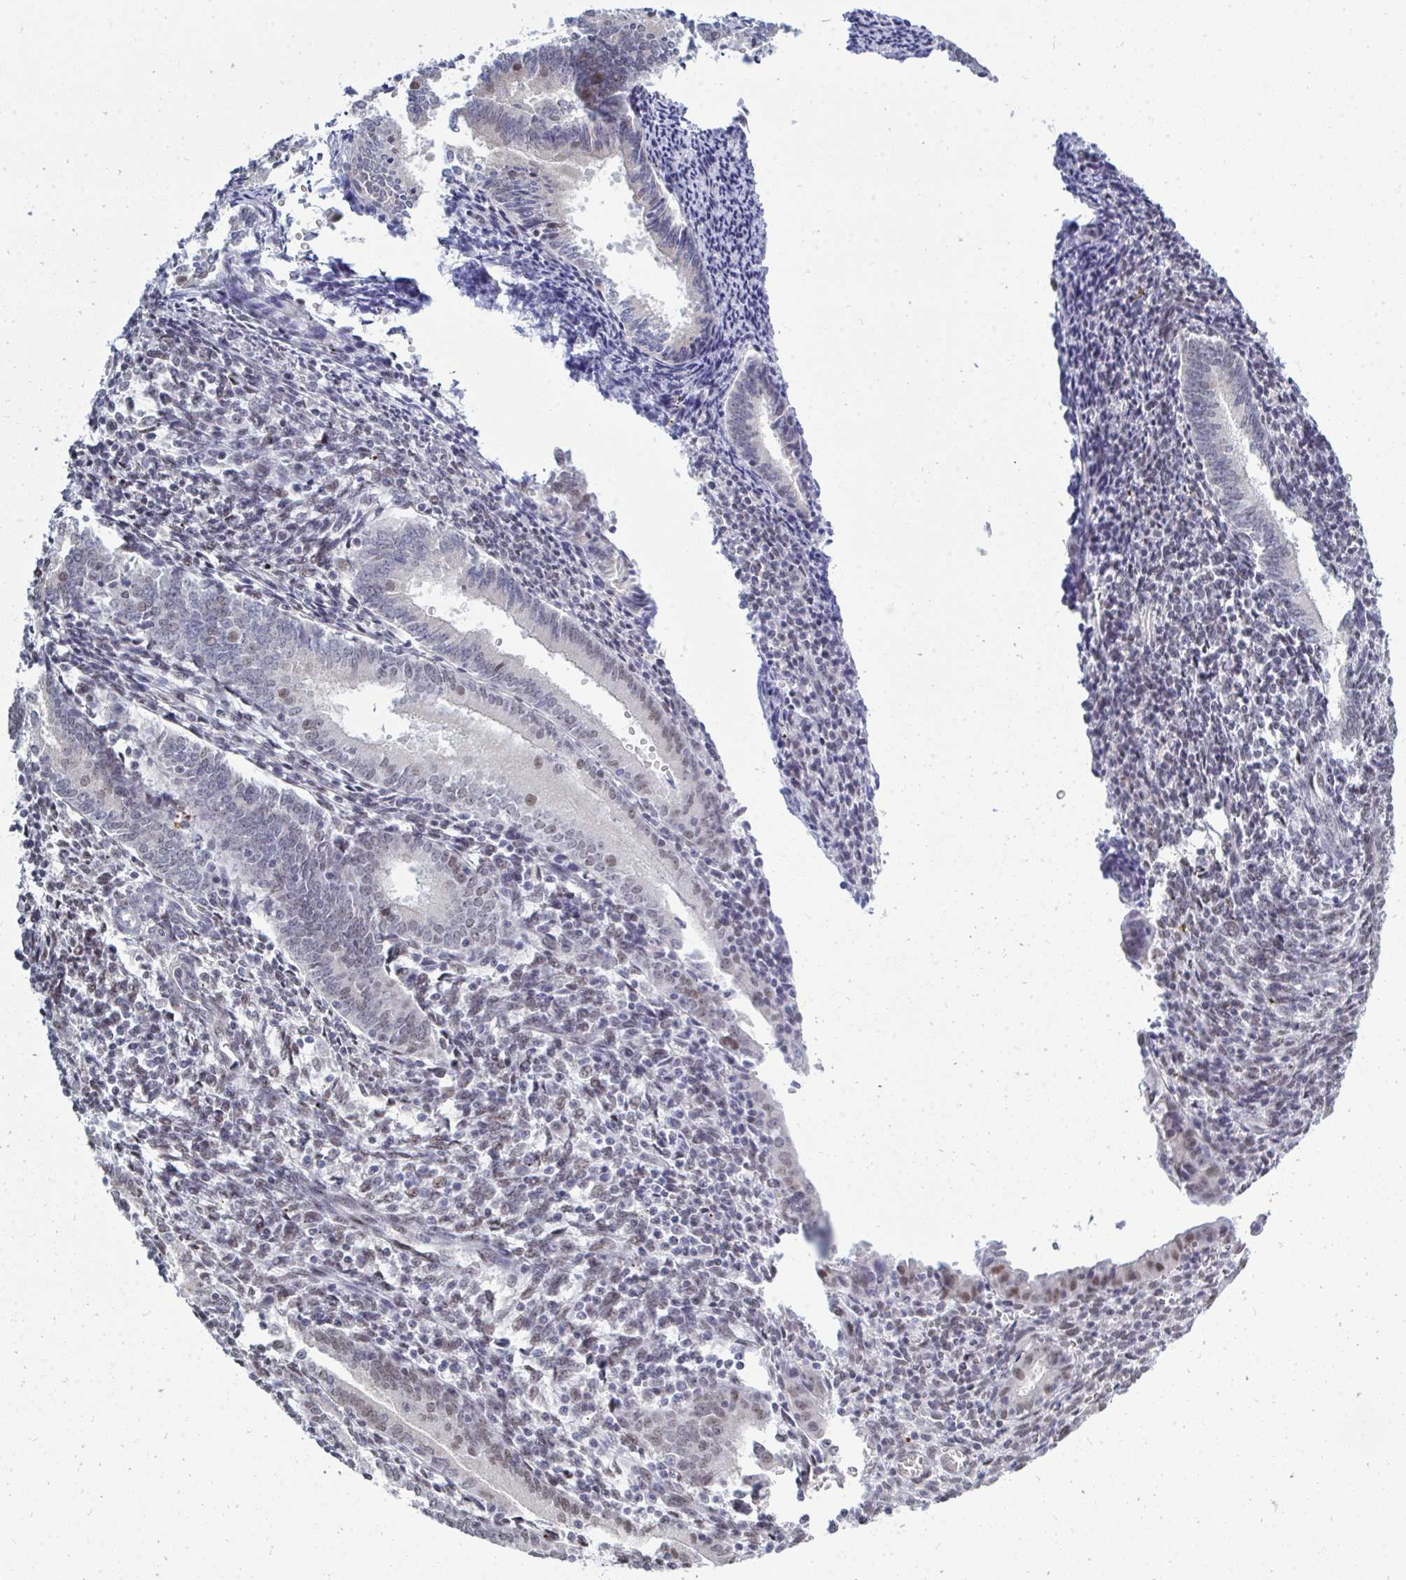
{"staining": {"intensity": "moderate", "quantity": "<25%", "location": "nuclear"}, "tissue": "endometrium", "cell_type": "Cells in endometrial stroma", "image_type": "normal", "snomed": [{"axis": "morphology", "description": "Normal tissue, NOS"}, {"axis": "topography", "description": "Endometrium"}], "caption": "Protein expression analysis of normal endometrium exhibits moderate nuclear staining in approximately <25% of cells in endometrial stroma. (brown staining indicates protein expression, while blue staining denotes nuclei).", "gene": "TRIP12", "patient": {"sex": "female", "age": 41}}